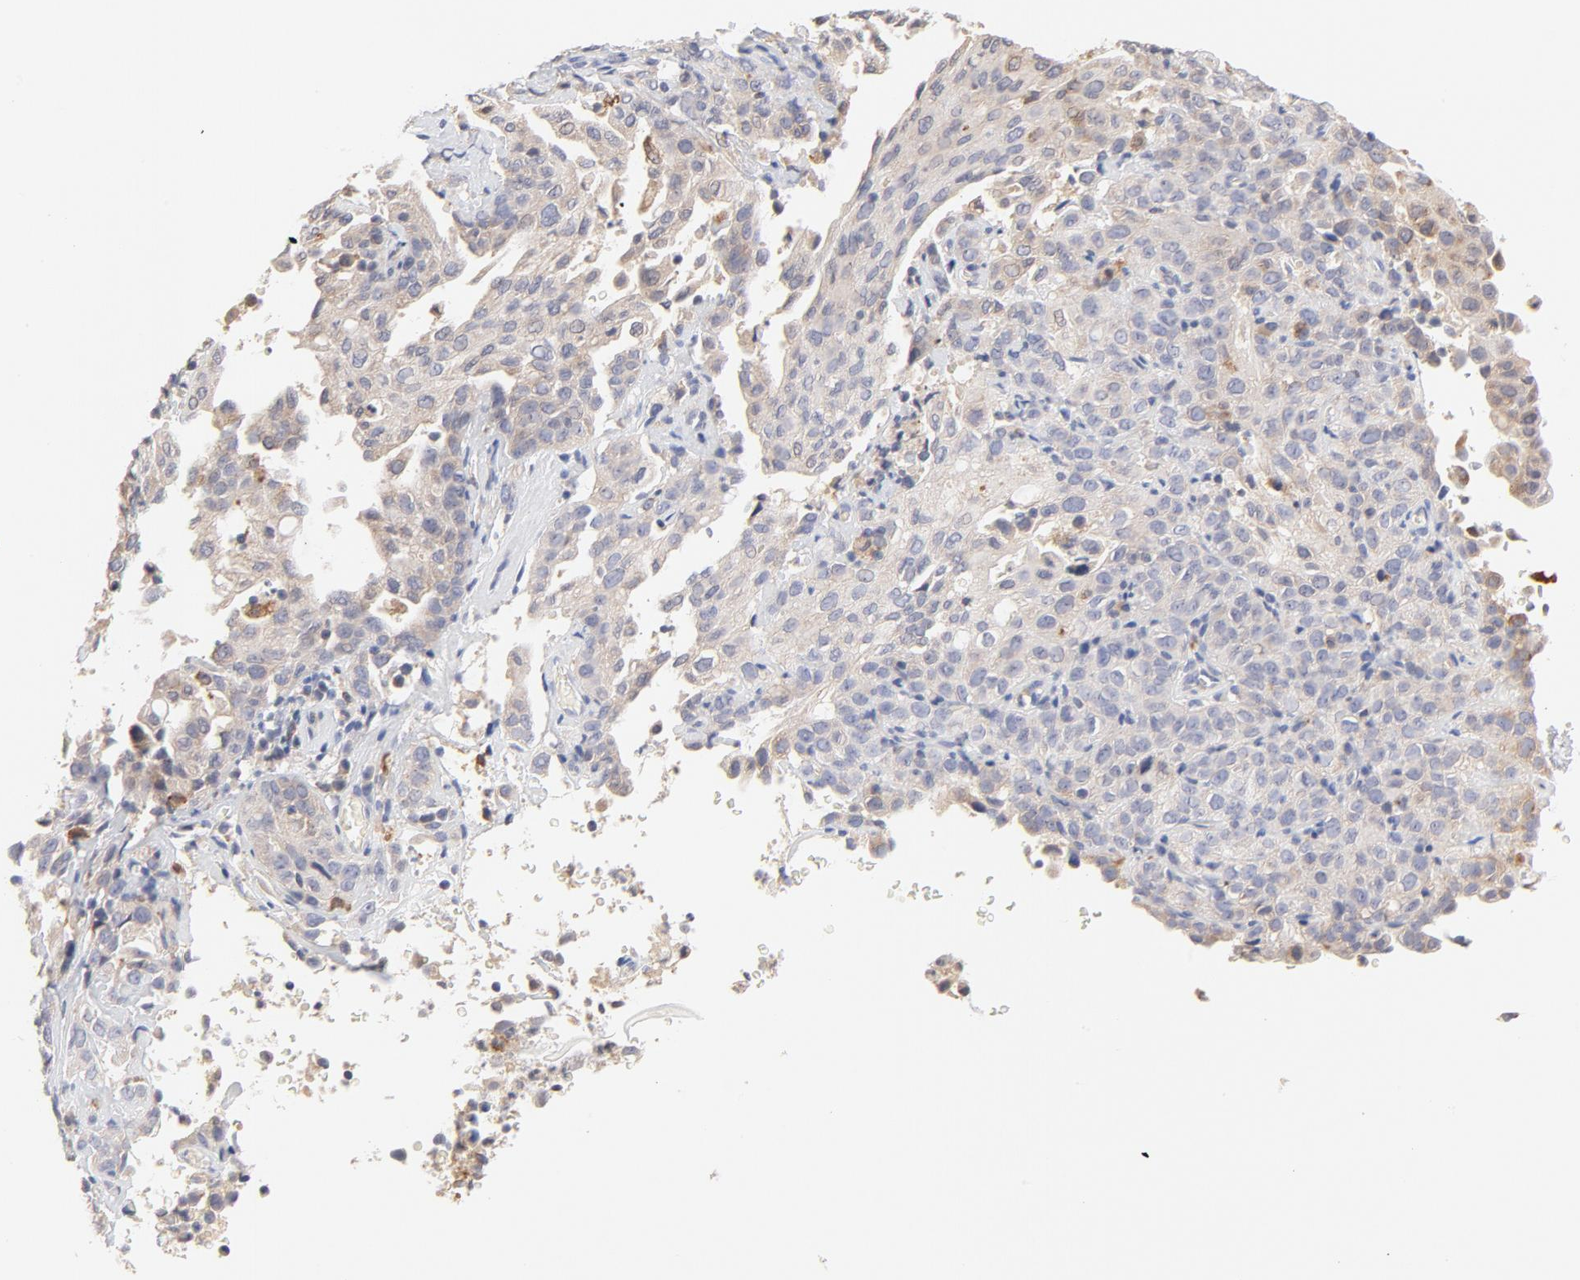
{"staining": {"intensity": "negative", "quantity": "none", "location": "none"}, "tissue": "cervical cancer", "cell_type": "Tumor cells", "image_type": "cancer", "snomed": [{"axis": "morphology", "description": "Squamous cell carcinoma, NOS"}, {"axis": "topography", "description": "Cervix"}], "caption": "This micrograph is of cervical squamous cell carcinoma stained with immunohistochemistry to label a protein in brown with the nuclei are counter-stained blue. There is no staining in tumor cells.", "gene": "MTERF2", "patient": {"sex": "female", "age": 41}}